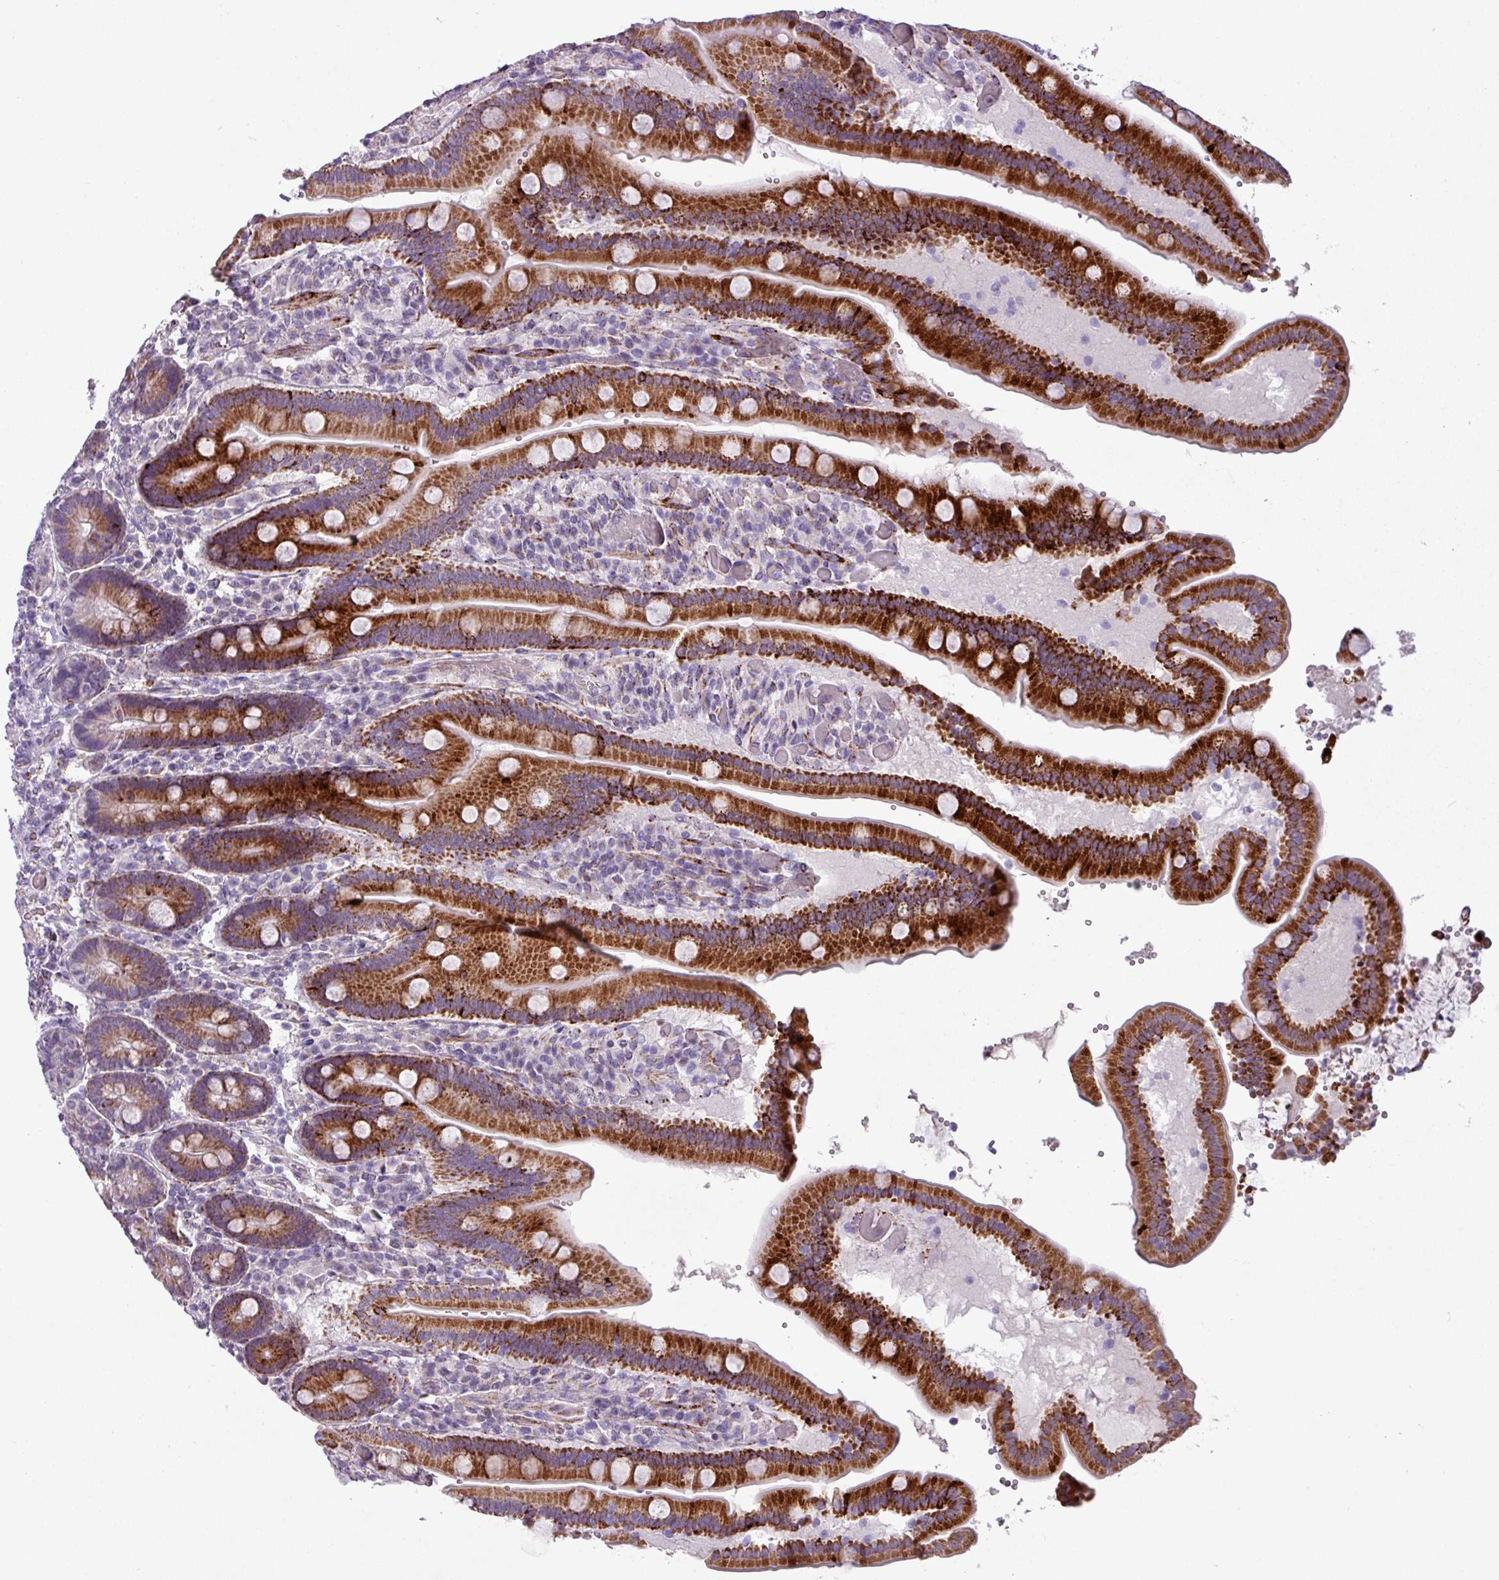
{"staining": {"intensity": "strong", "quantity": ">75%", "location": "cytoplasmic/membranous"}, "tissue": "duodenum", "cell_type": "Glandular cells", "image_type": "normal", "snomed": [{"axis": "morphology", "description": "Normal tissue, NOS"}, {"axis": "topography", "description": "Duodenum"}], "caption": "Immunohistochemical staining of normal duodenum reveals strong cytoplasmic/membranous protein positivity in about >75% of glandular cells. Ihc stains the protein of interest in brown and the nuclei are stained blue.", "gene": "ZNF667", "patient": {"sex": "female", "age": 62}}